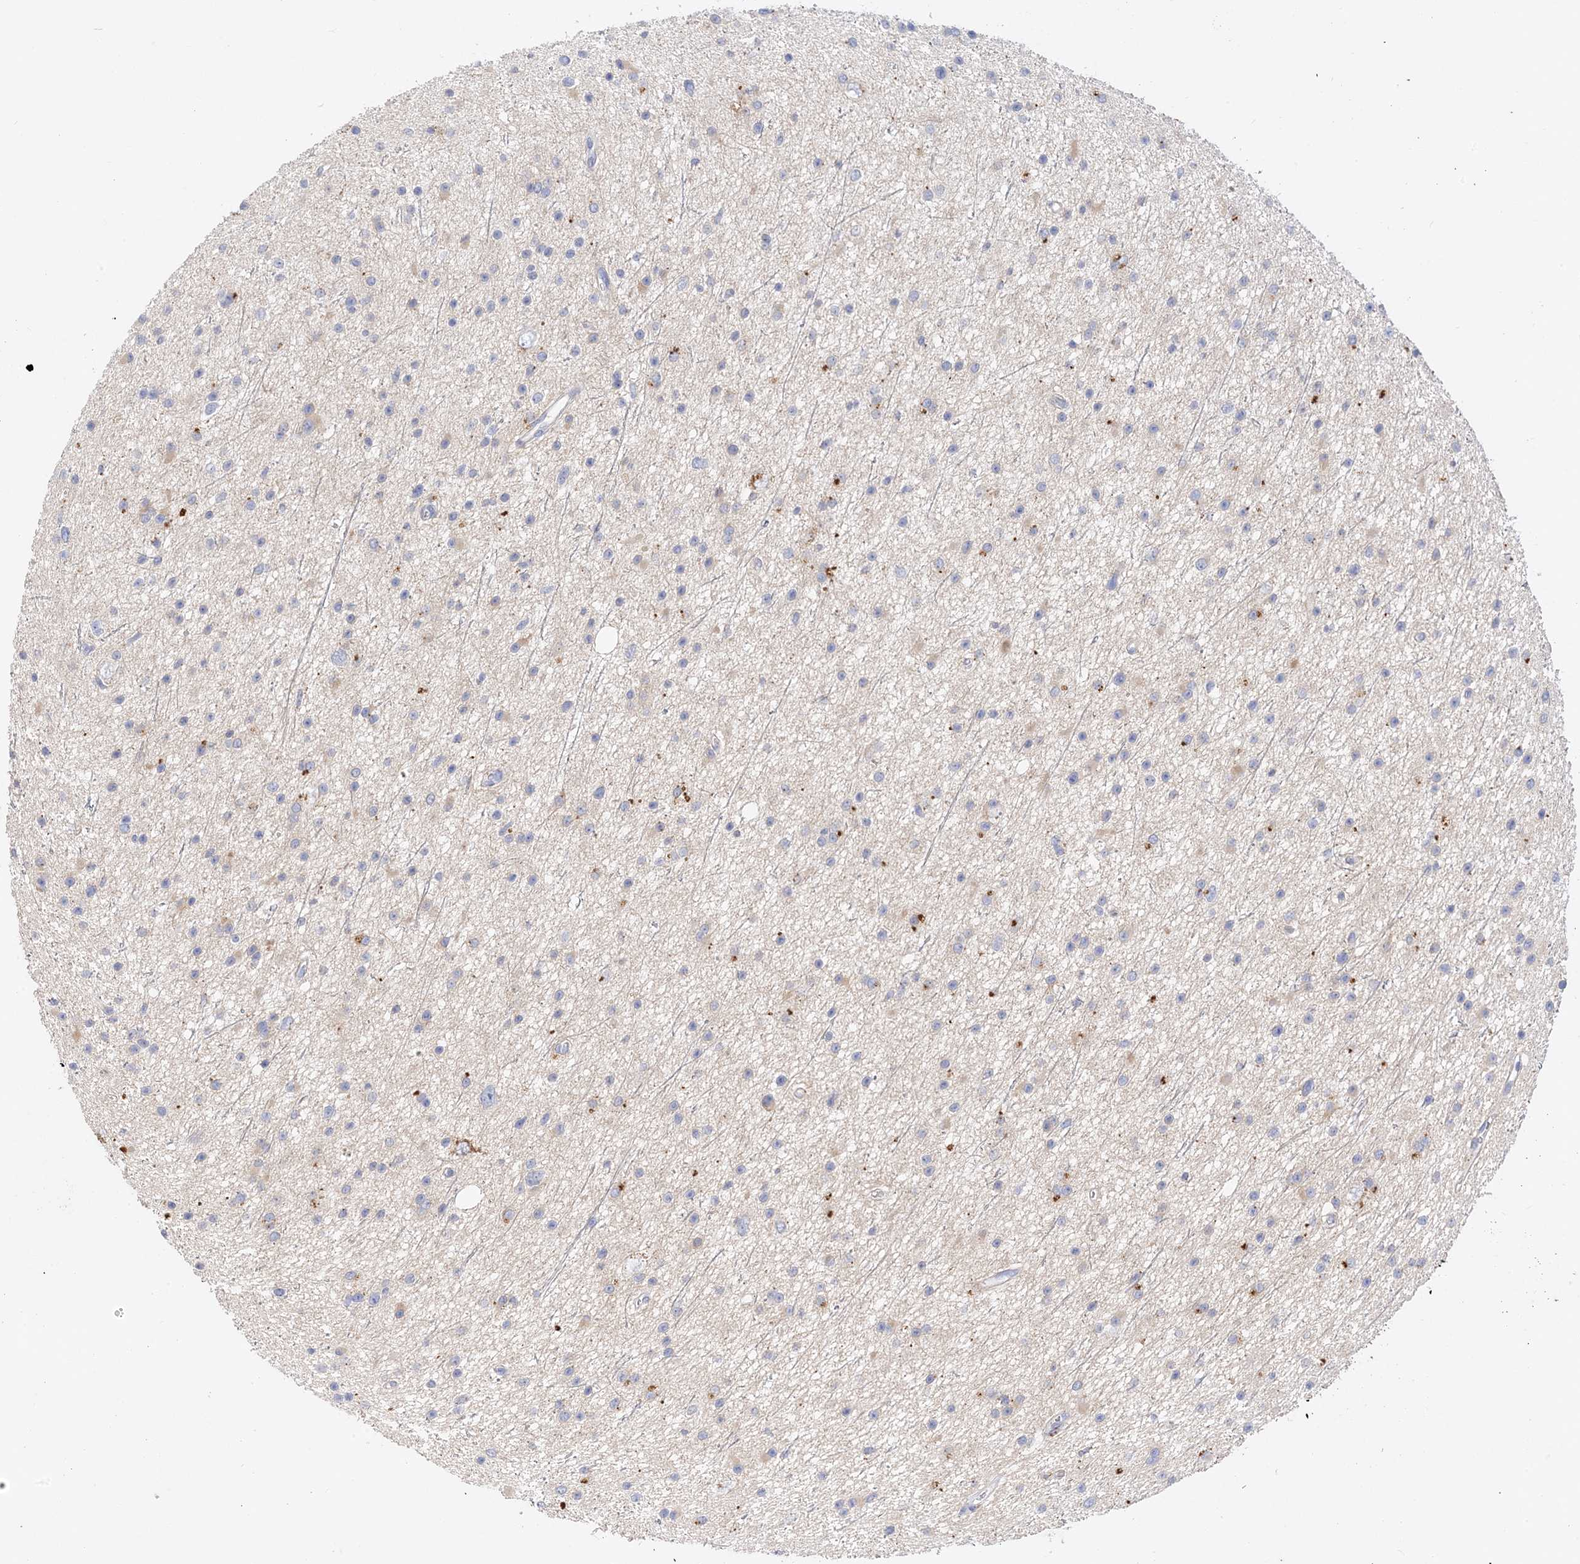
{"staining": {"intensity": "moderate", "quantity": "<25%", "location": "cytoplasmic/membranous"}, "tissue": "glioma", "cell_type": "Tumor cells", "image_type": "cancer", "snomed": [{"axis": "morphology", "description": "Glioma, malignant, Low grade"}, {"axis": "topography", "description": "Cerebral cortex"}], "caption": "DAB immunohistochemical staining of glioma displays moderate cytoplasmic/membranous protein staining in approximately <25% of tumor cells. The staining is performed using DAB (3,3'-diaminobenzidine) brown chromogen to label protein expression. The nuclei are counter-stained blue using hematoxylin.", "gene": "ARV1", "patient": {"sex": "female", "age": 39}}